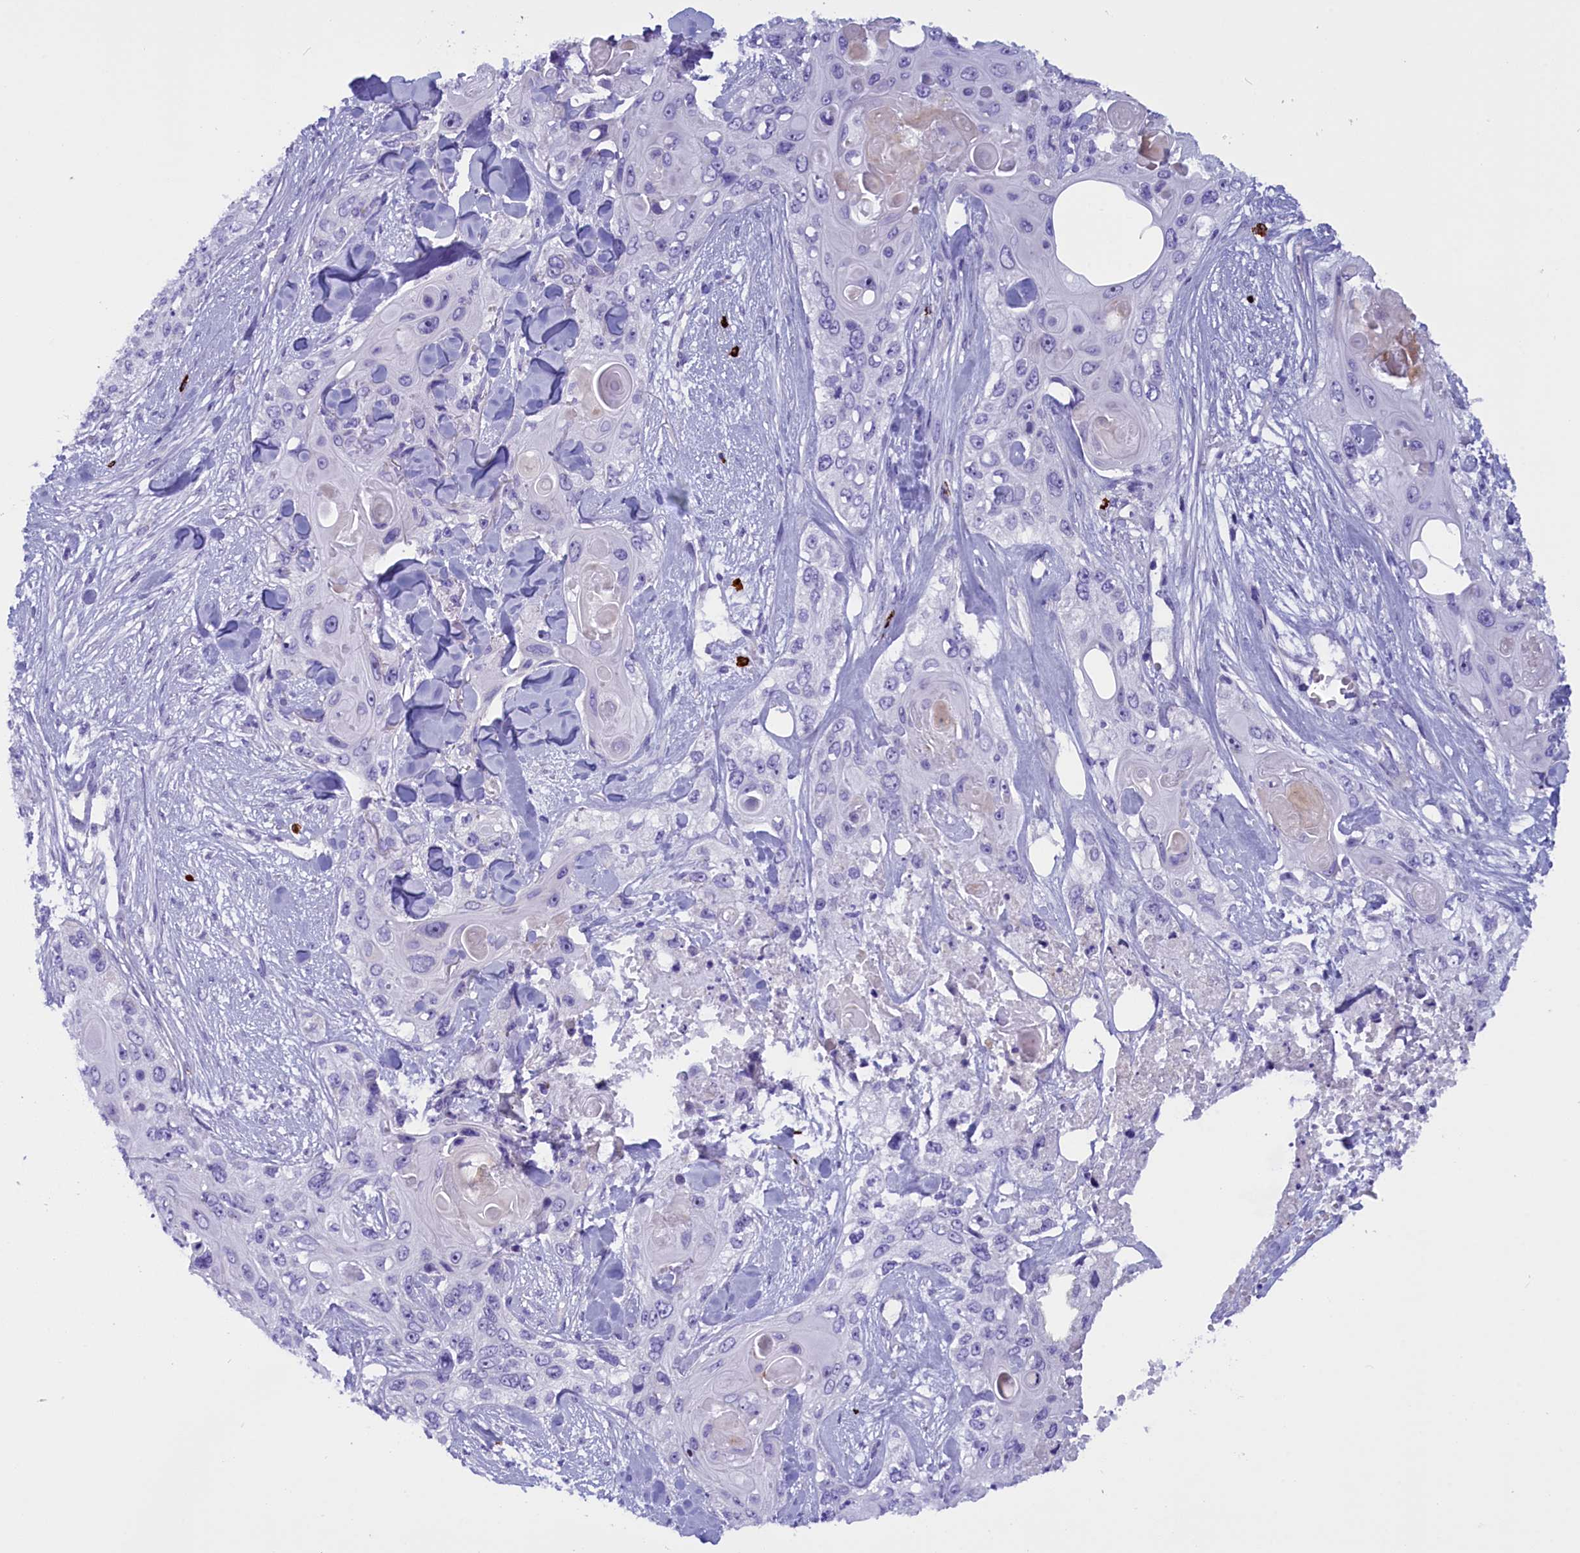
{"staining": {"intensity": "negative", "quantity": "none", "location": "none"}, "tissue": "skin cancer", "cell_type": "Tumor cells", "image_type": "cancer", "snomed": [{"axis": "morphology", "description": "Normal tissue, NOS"}, {"axis": "morphology", "description": "Squamous cell carcinoma, NOS"}, {"axis": "topography", "description": "Skin"}], "caption": "Immunohistochemical staining of skin cancer (squamous cell carcinoma) displays no significant positivity in tumor cells. (DAB IHC with hematoxylin counter stain).", "gene": "RTTN", "patient": {"sex": "male", "age": 72}}